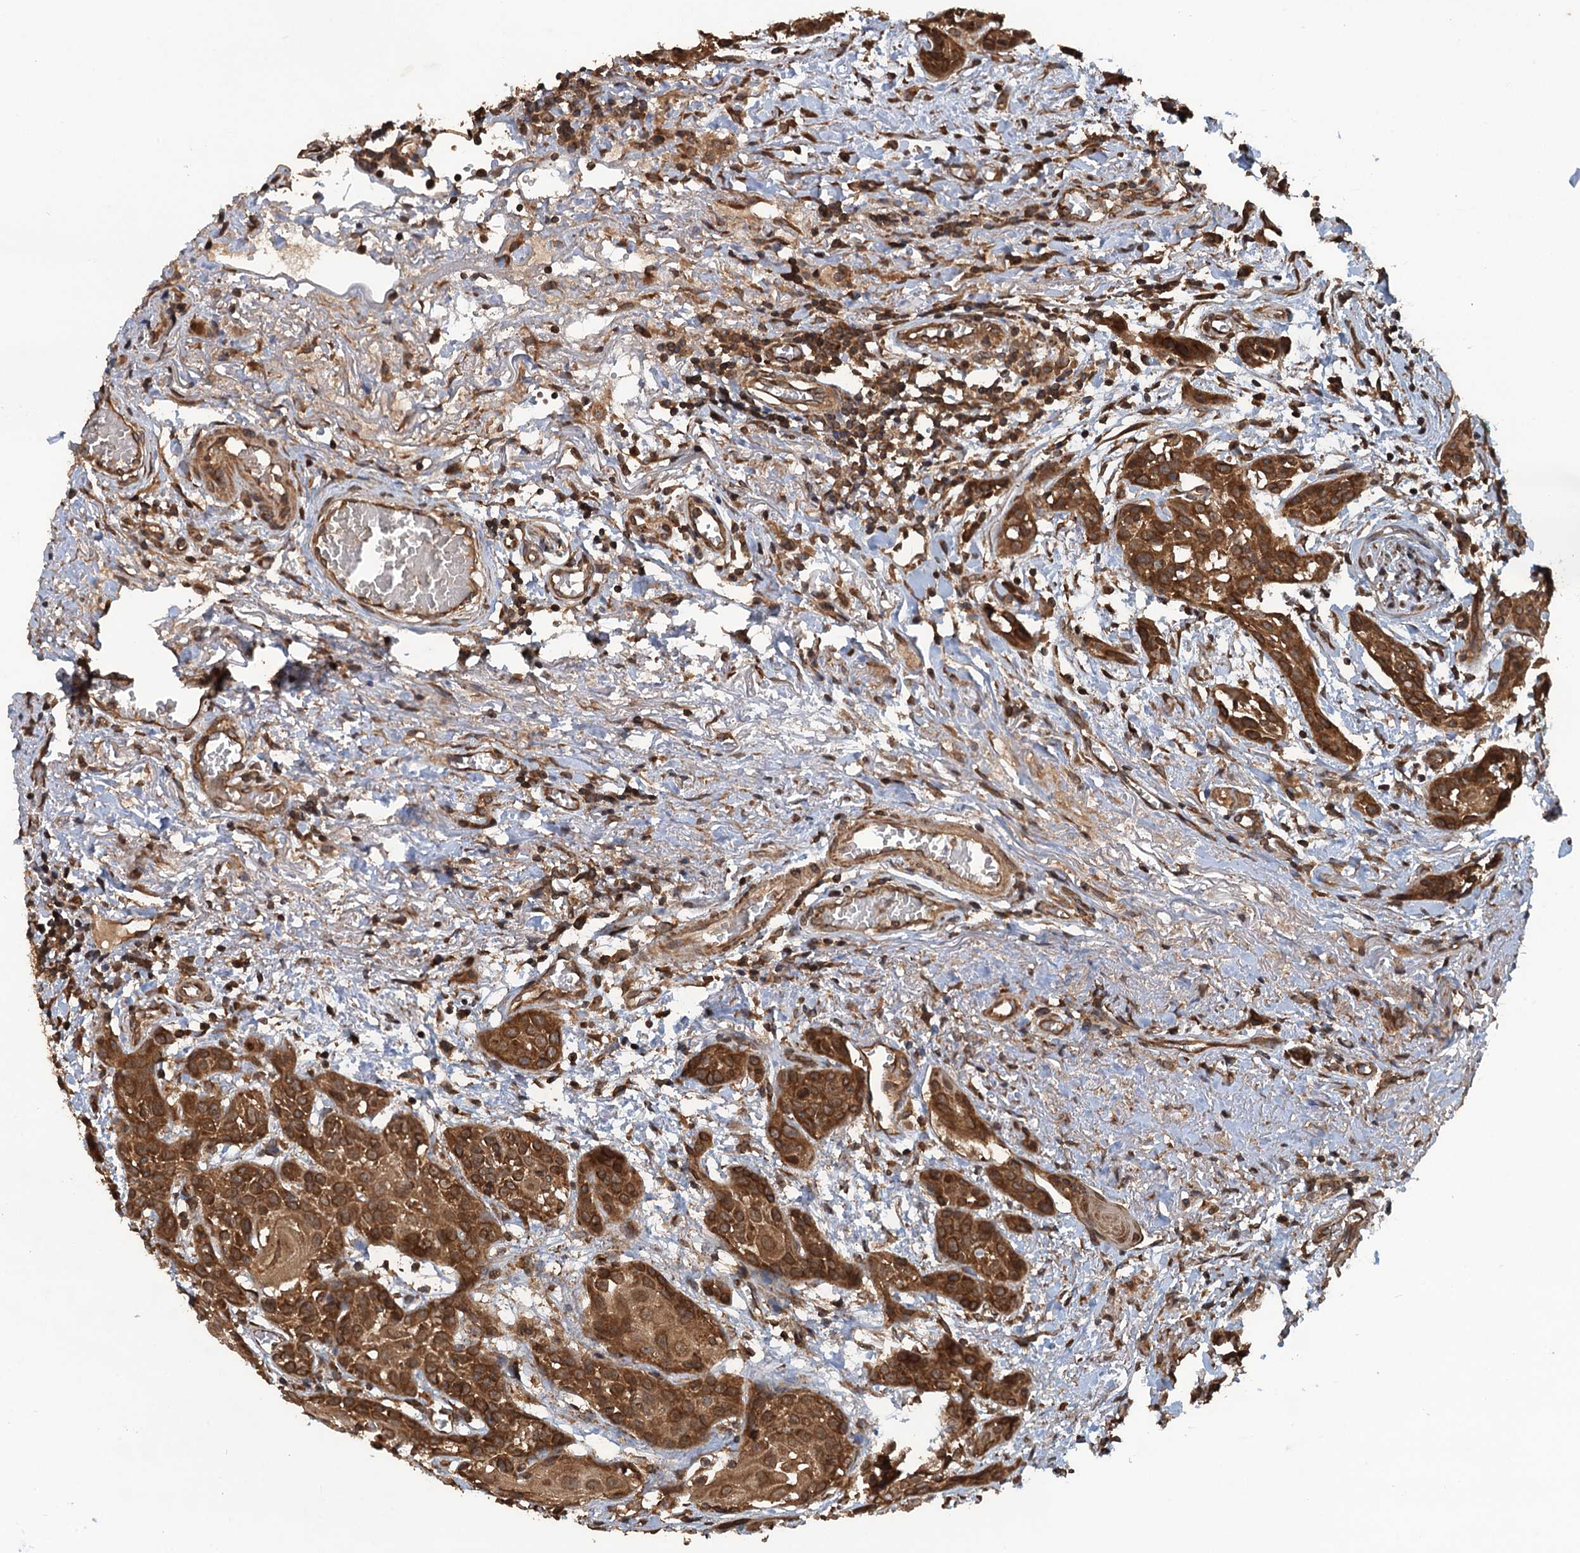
{"staining": {"intensity": "strong", "quantity": ">75%", "location": "cytoplasmic/membranous"}, "tissue": "head and neck cancer", "cell_type": "Tumor cells", "image_type": "cancer", "snomed": [{"axis": "morphology", "description": "Squamous cell carcinoma, NOS"}, {"axis": "topography", "description": "Oral tissue"}, {"axis": "topography", "description": "Head-Neck"}], "caption": "Human squamous cell carcinoma (head and neck) stained for a protein (brown) displays strong cytoplasmic/membranous positive positivity in about >75% of tumor cells.", "gene": "GLE1", "patient": {"sex": "female", "age": 50}}